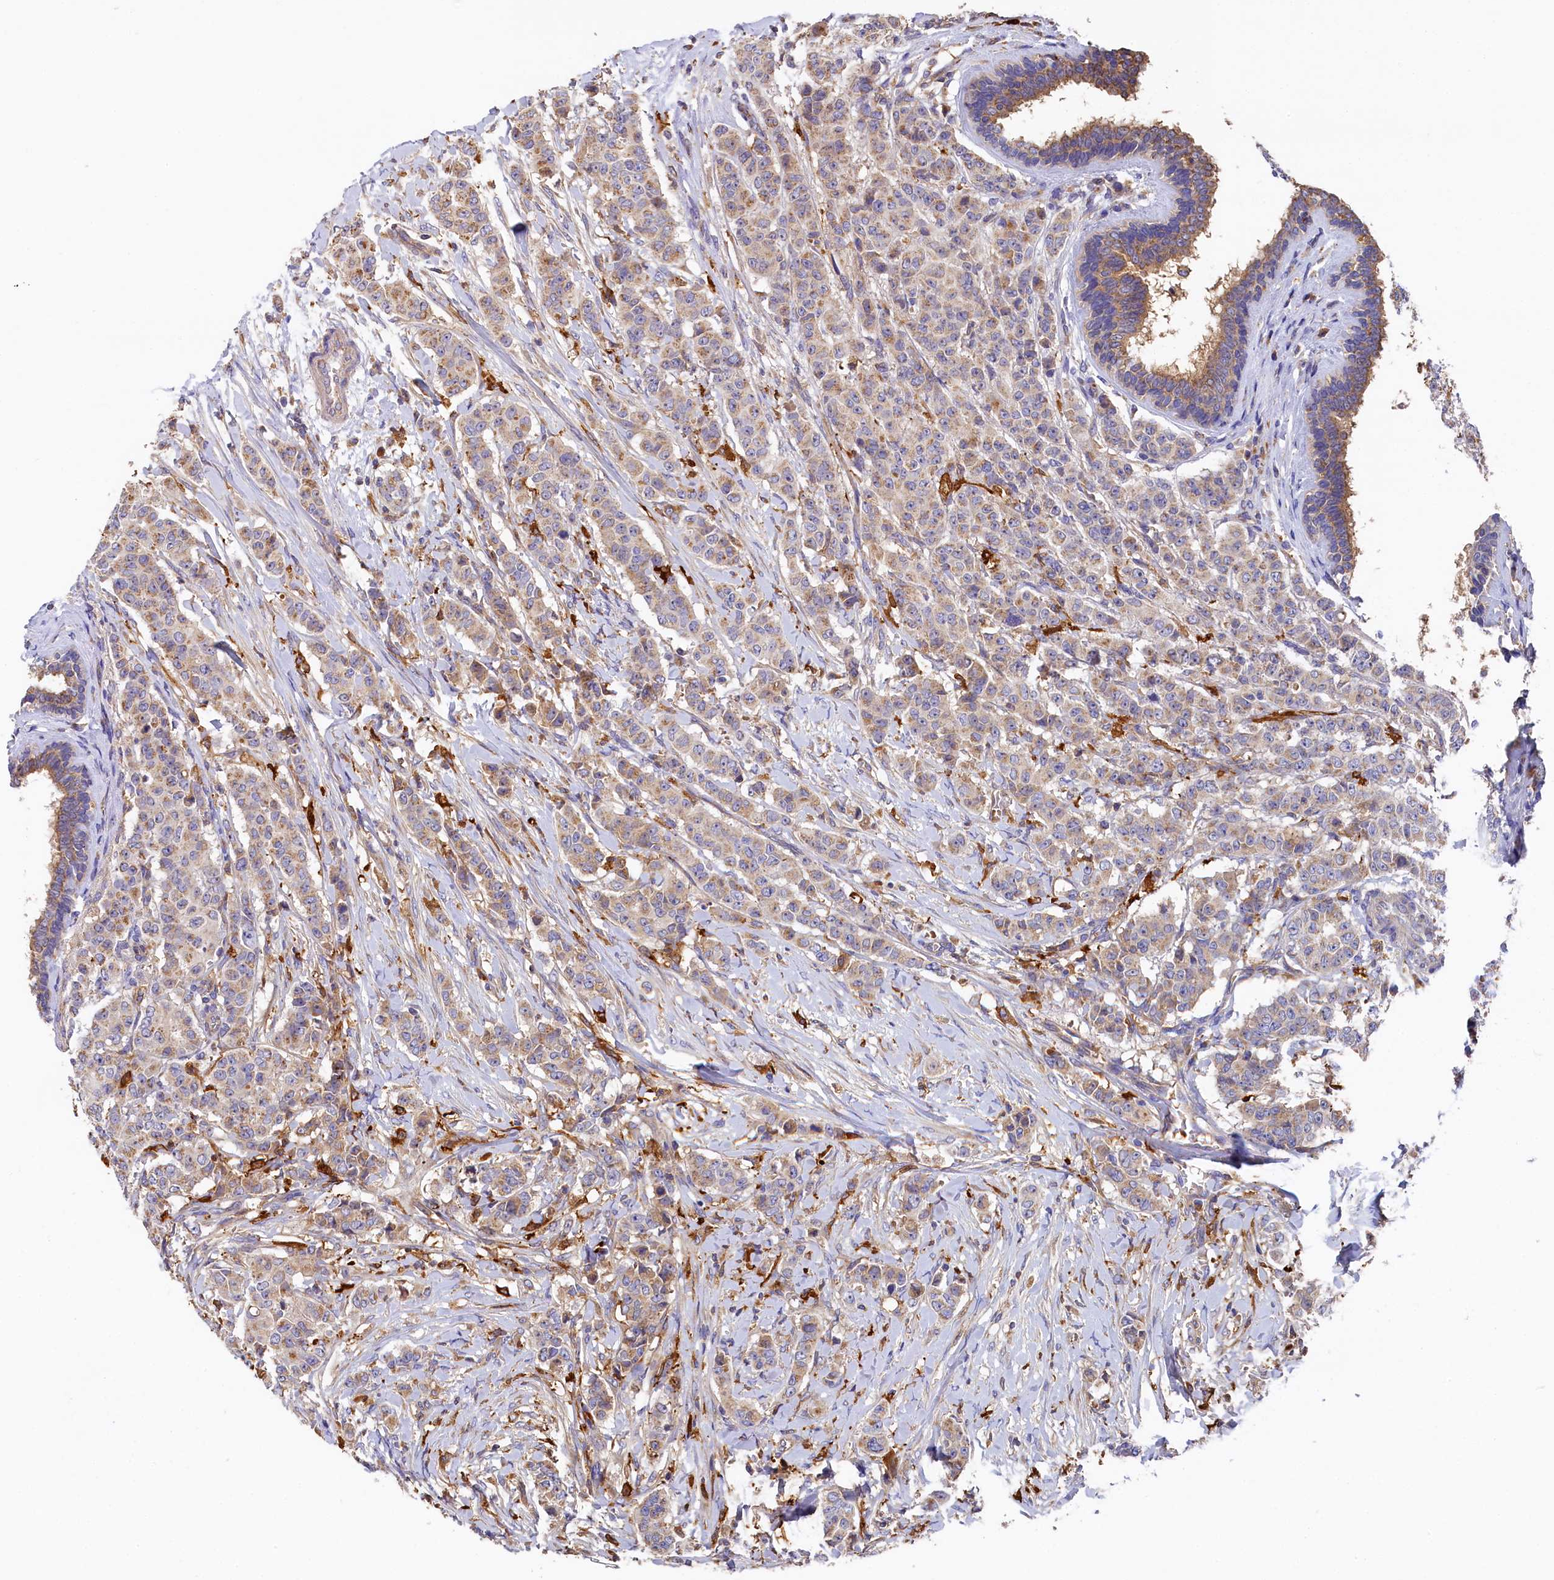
{"staining": {"intensity": "weak", "quantity": "25%-75%", "location": "cytoplasmic/membranous"}, "tissue": "breast cancer", "cell_type": "Tumor cells", "image_type": "cancer", "snomed": [{"axis": "morphology", "description": "Duct carcinoma"}, {"axis": "topography", "description": "Breast"}], "caption": "Brown immunohistochemical staining in breast cancer reveals weak cytoplasmic/membranous staining in approximately 25%-75% of tumor cells.", "gene": "SEC31B", "patient": {"sex": "female", "age": 40}}